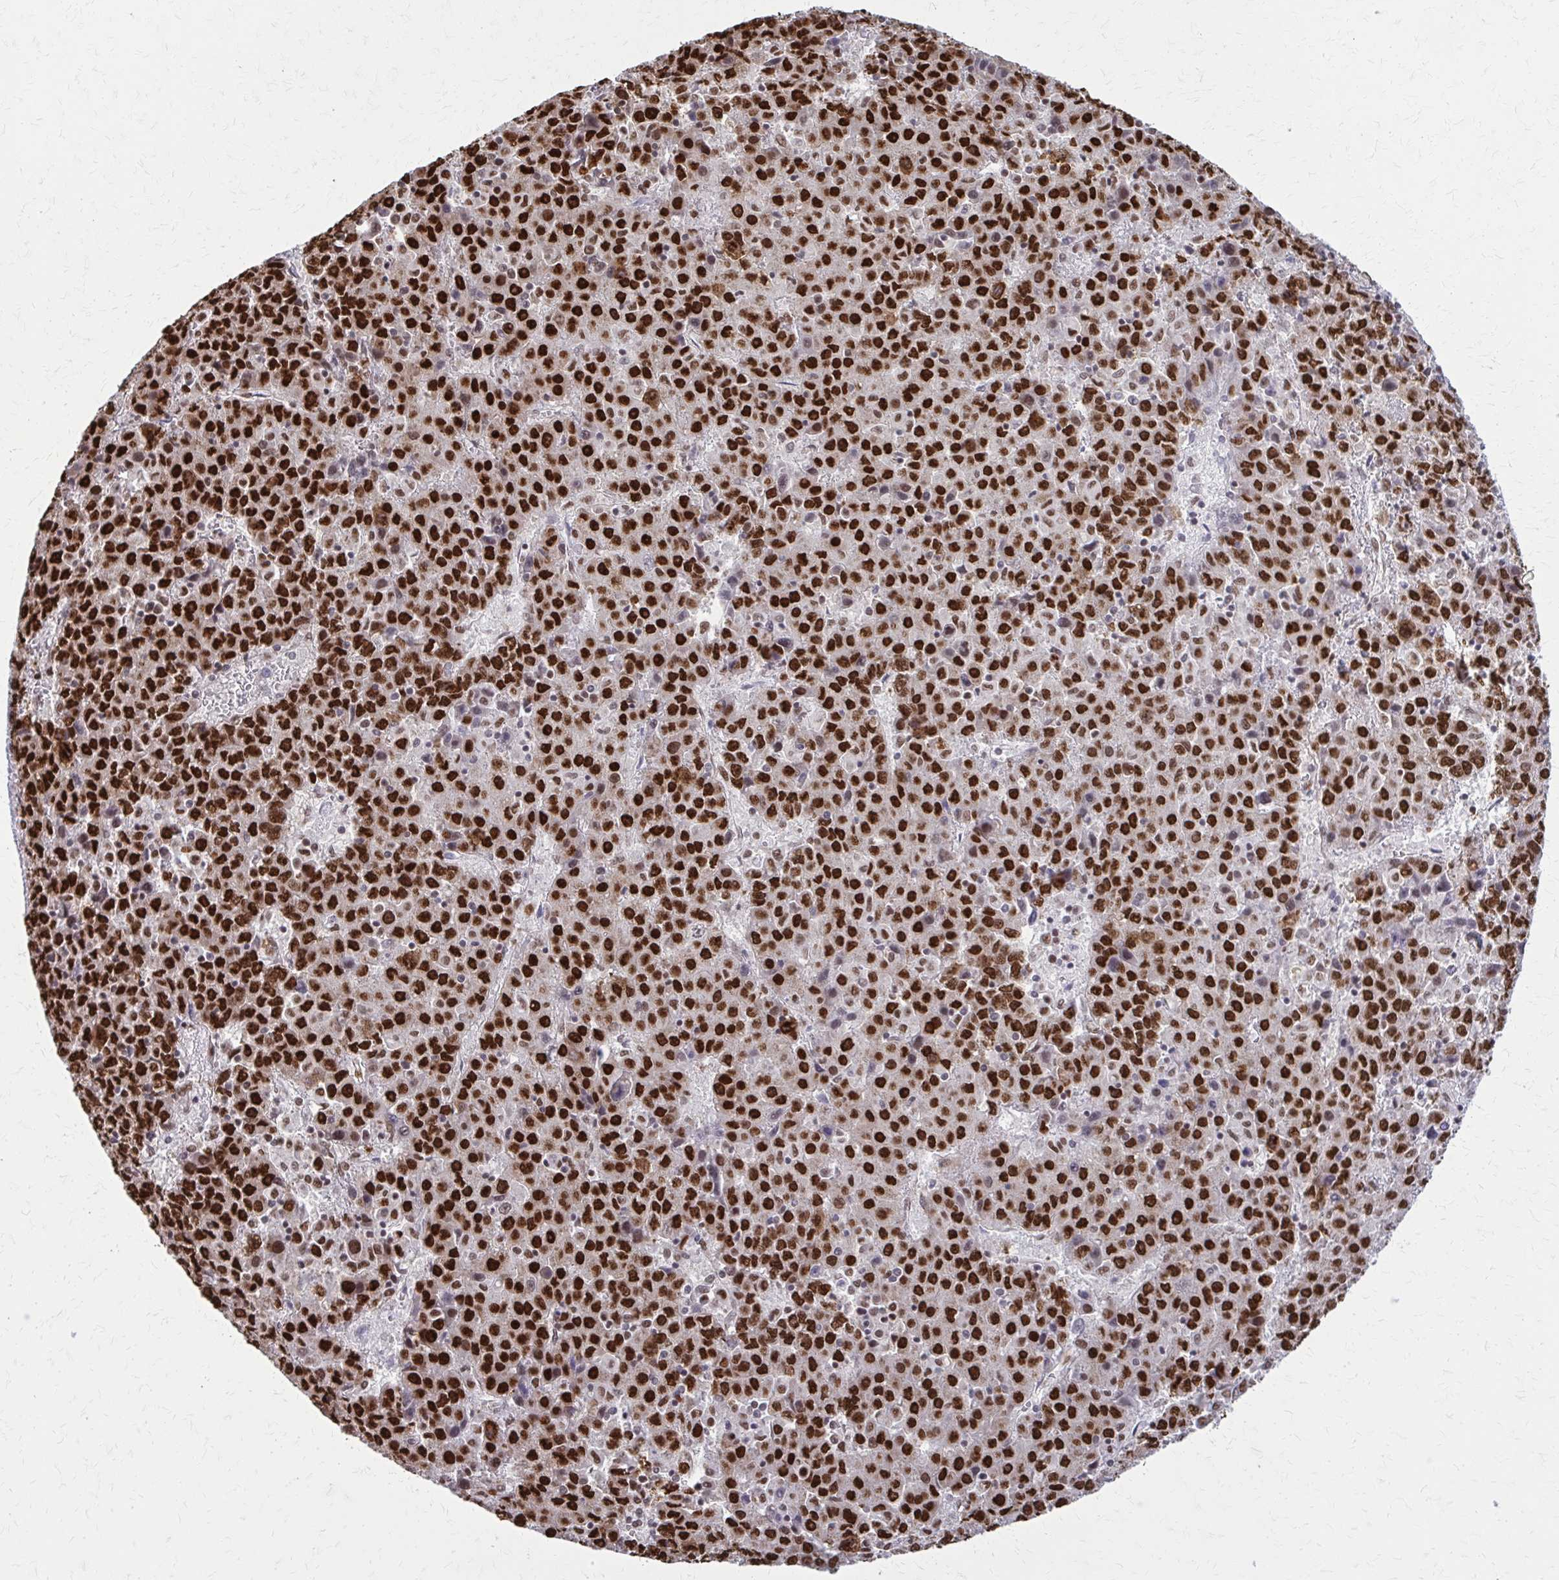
{"staining": {"intensity": "strong", "quantity": ">75%", "location": "nuclear"}, "tissue": "liver cancer", "cell_type": "Tumor cells", "image_type": "cancer", "snomed": [{"axis": "morphology", "description": "Carcinoma, Hepatocellular, NOS"}, {"axis": "topography", "description": "Liver"}], "caption": "DAB immunohistochemical staining of liver cancer shows strong nuclear protein positivity in about >75% of tumor cells. Using DAB (brown) and hematoxylin (blue) stains, captured at high magnification using brightfield microscopy.", "gene": "TTF1", "patient": {"sex": "female", "age": 53}}